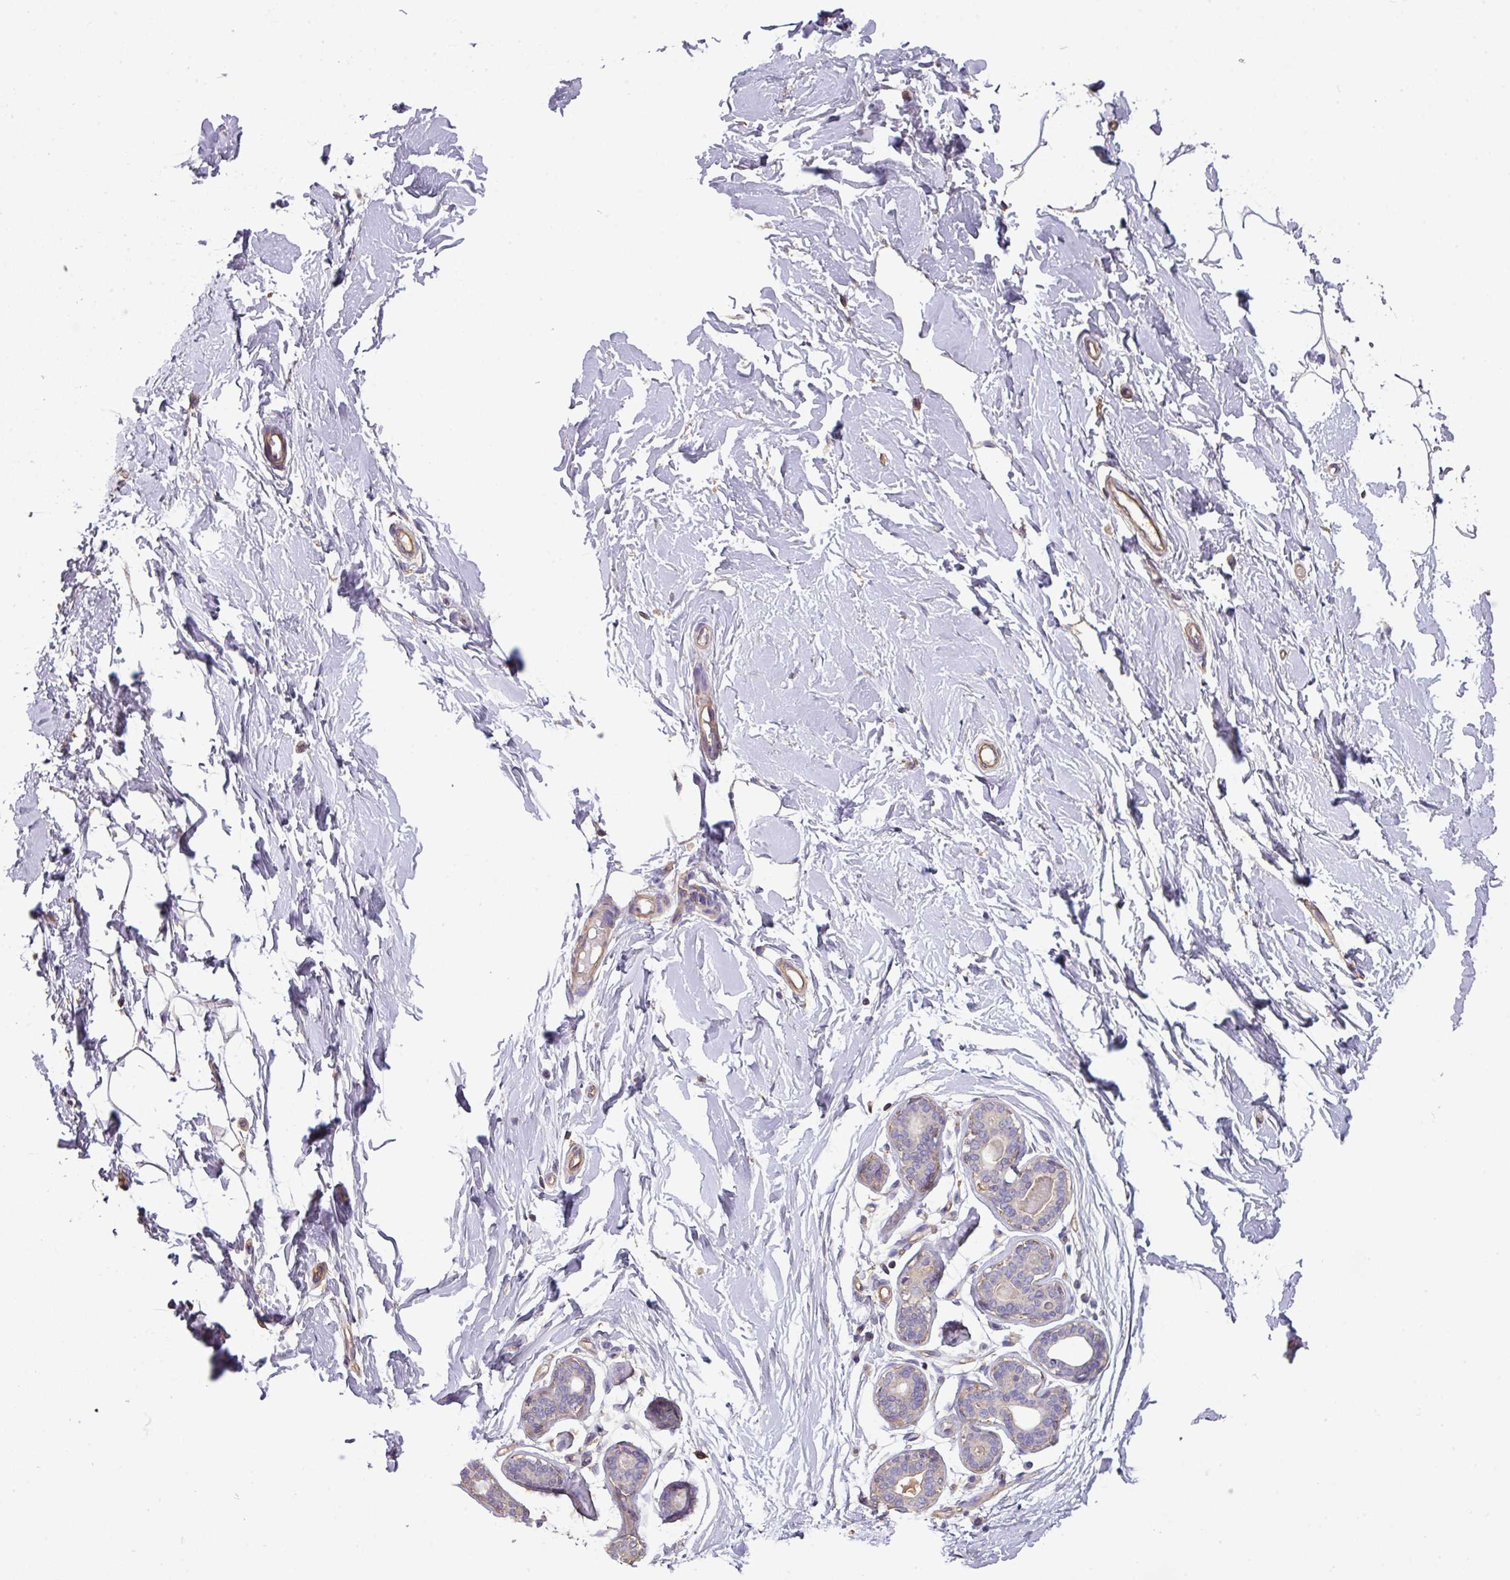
{"staining": {"intensity": "negative", "quantity": "none", "location": "none"}, "tissue": "breast", "cell_type": "Adipocytes", "image_type": "normal", "snomed": [{"axis": "morphology", "description": "Normal tissue, NOS"}, {"axis": "topography", "description": "Breast"}], "caption": "The image shows no staining of adipocytes in benign breast.", "gene": "CALML4", "patient": {"sex": "female", "age": 23}}